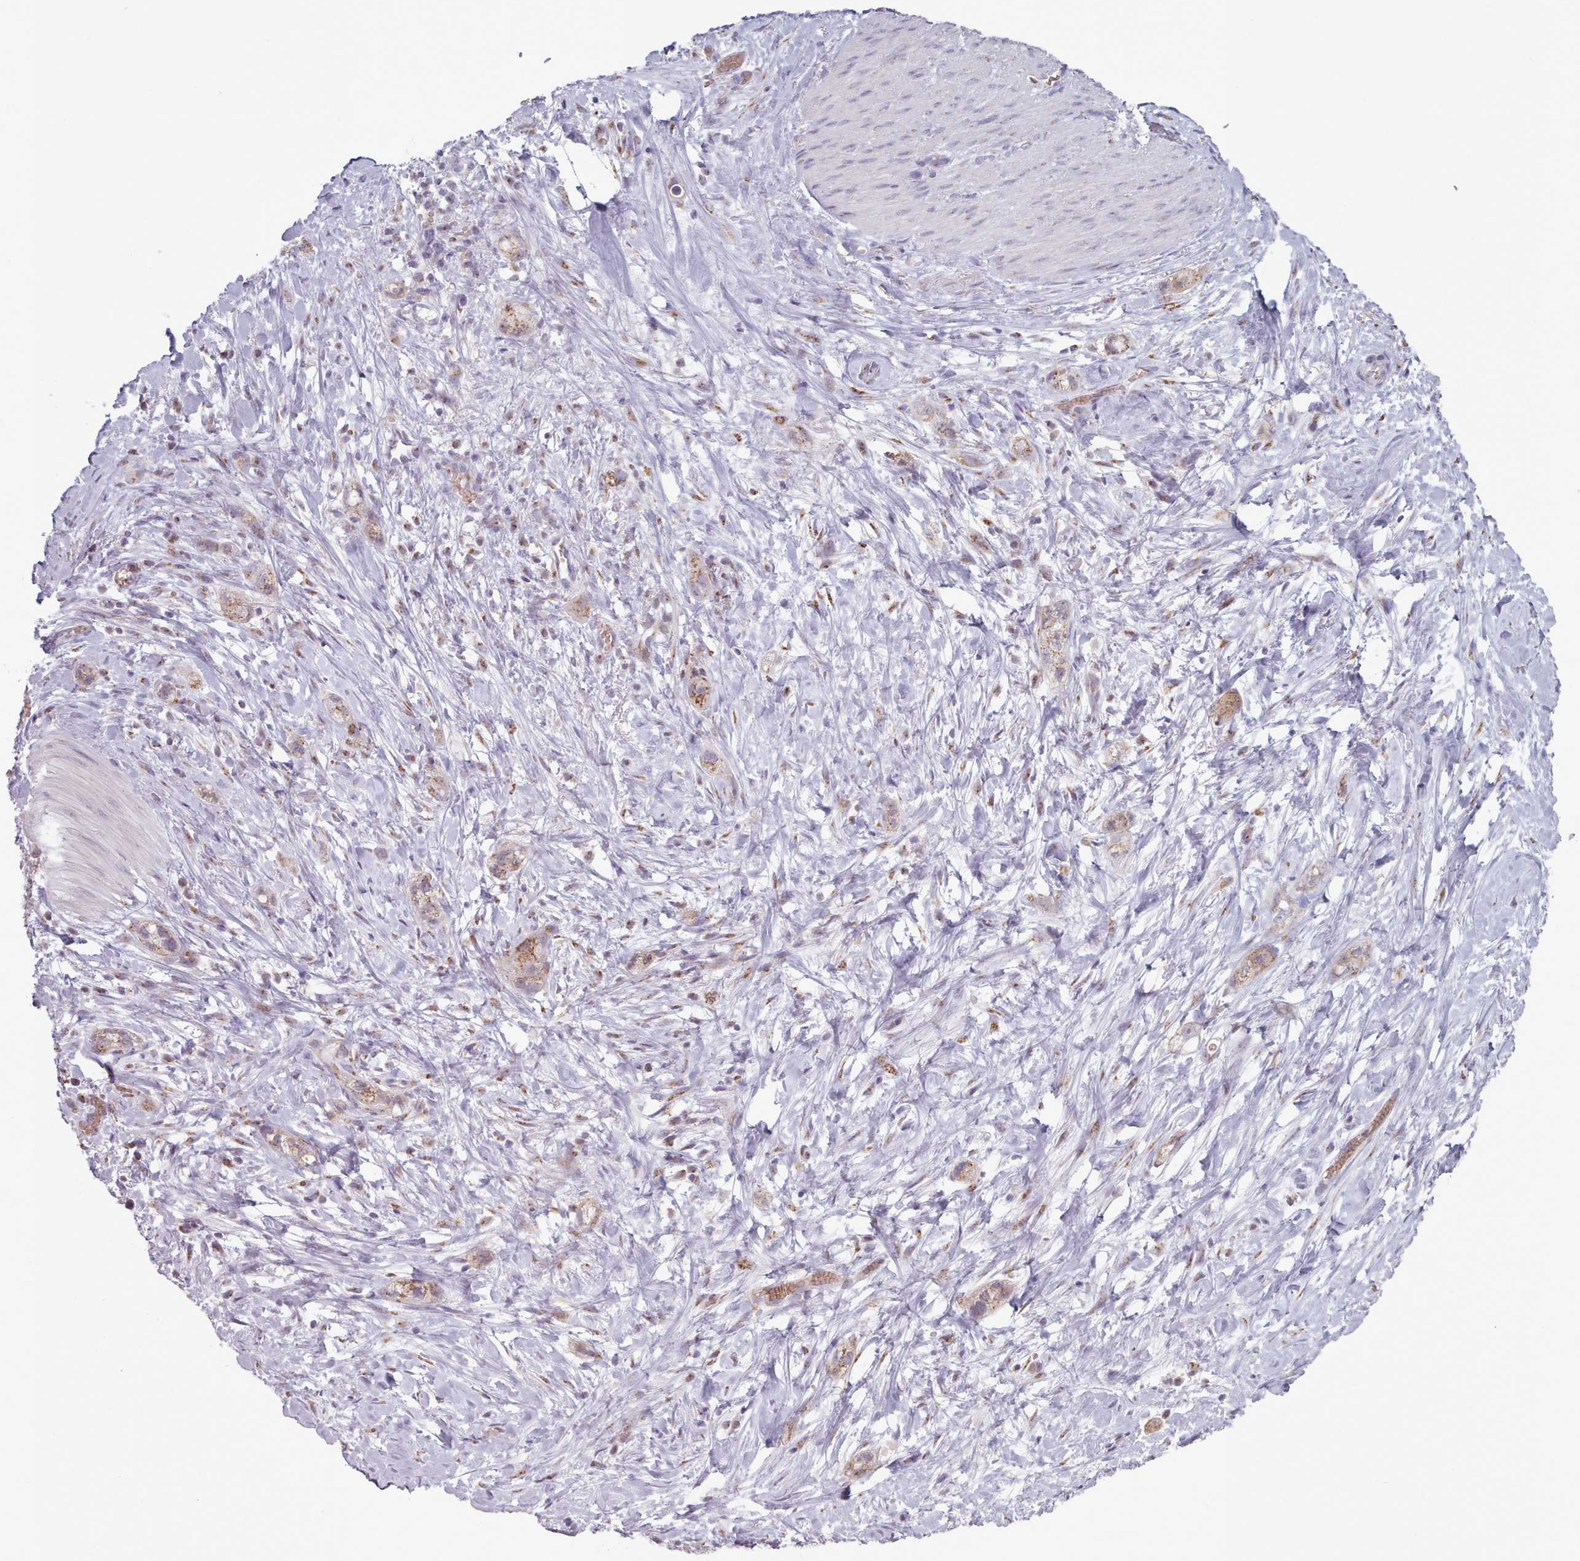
{"staining": {"intensity": "moderate", "quantity": ">75%", "location": "cytoplasmic/membranous"}, "tissue": "stomach cancer", "cell_type": "Tumor cells", "image_type": "cancer", "snomed": [{"axis": "morphology", "description": "Adenocarcinoma, NOS"}, {"axis": "topography", "description": "Stomach"}, {"axis": "topography", "description": "Stomach, lower"}], "caption": "Stomach cancer stained with a brown dye displays moderate cytoplasmic/membranous positive positivity in approximately >75% of tumor cells.", "gene": "MAN1B1", "patient": {"sex": "female", "age": 48}}